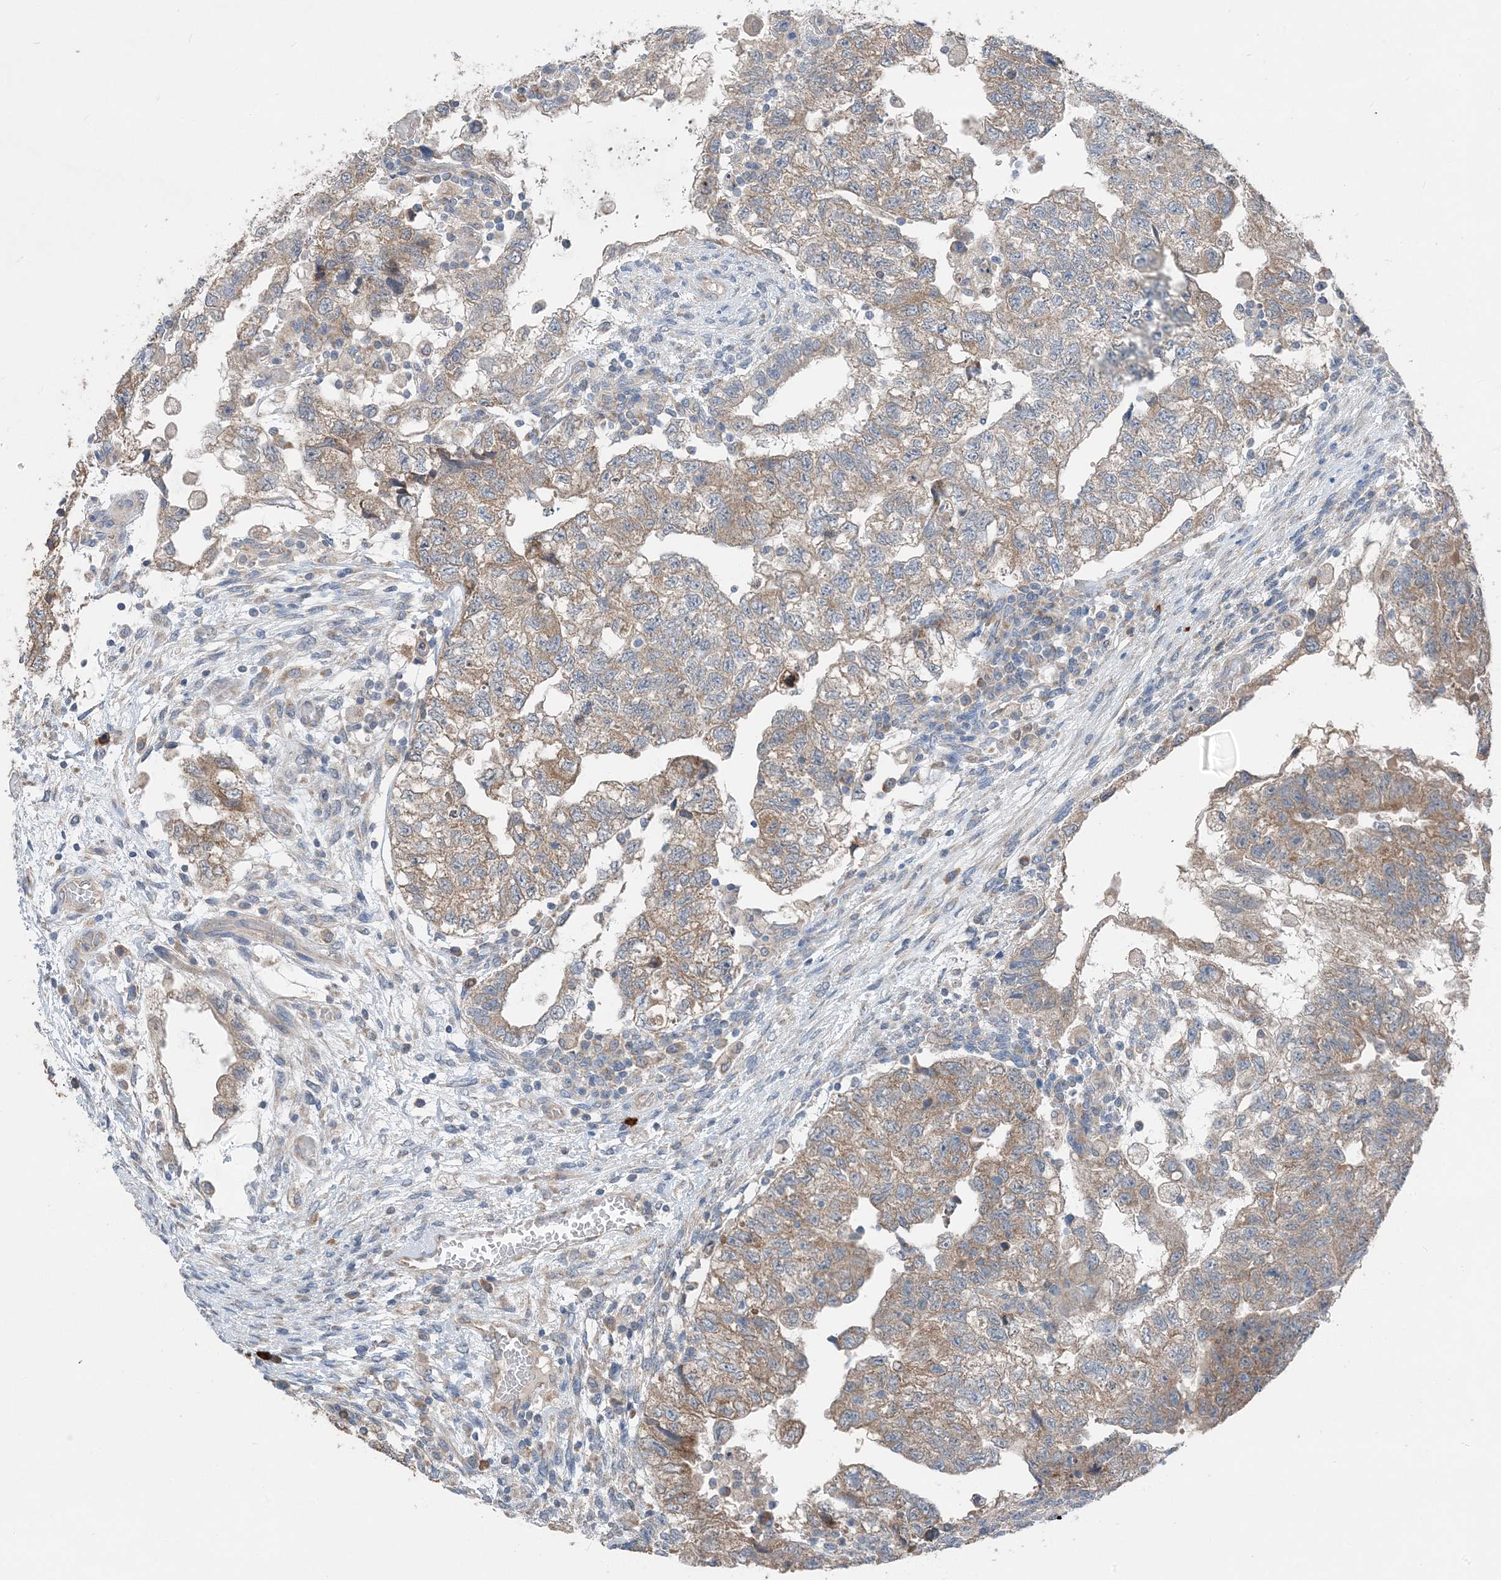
{"staining": {"intensity": "moderate", "quantity": "25%-75%", "location": "cytoplasmic/membranous"}, "tissue": "testis cancer", "cell_type": "Tumor cells", "image_type": "cancer", "snomed": [{"axis": "morphology", "description": "Carcinoma, Embryonal, NOS"}, {"axis": "topography", "description": "Testis"}], "caption": "A histopathology image of testis cancer (embryonal carcinoma) stained for a protein demonstrates moderate cytoplasmic/membranous brown staining in tumor cells. The staining was performed using DAB to visualize the protein expression in brown, while the nuclei were stained in blue with hematoxylin (Magnification: 20x).", "gene": "DHX30", "patient": {"sex": "male", "age": 36}}